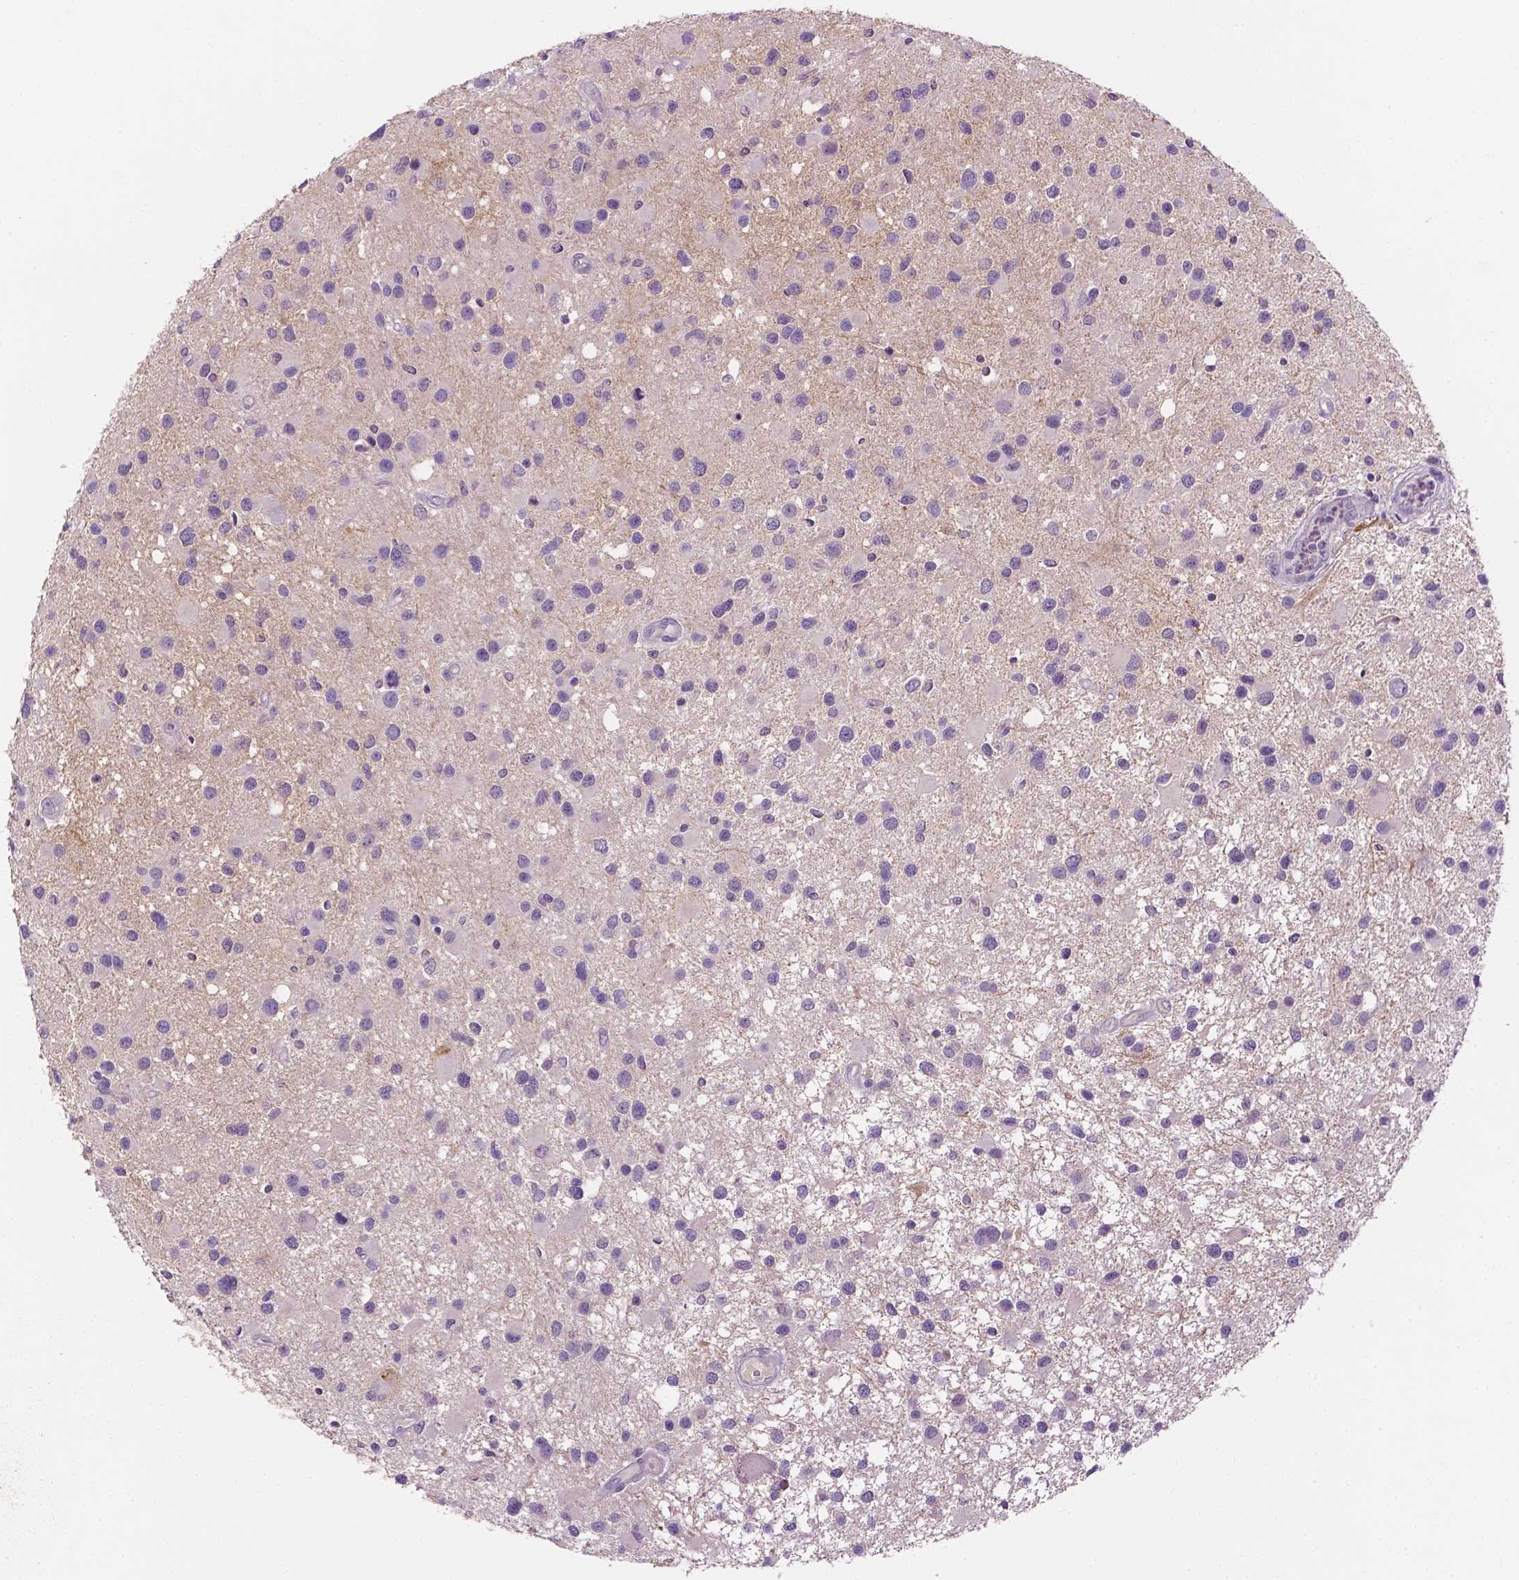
{"staining": {"intensity": "negative", "quantity": "none", "location": "none"}, "tissue": "glioma", "cell_type": "Tumor cells", "image_type": "cancer", "snomed": [{"axis": "morphology", "description": "Glioma, malignant, Low grade"}, {"axis": "topography", "description": "Brain"}], "caption": "Tumor cells show no significant protein staining in low-grade glioma (malignant).", "gene": "FBLN1", "patient": {"sex": "female", "age": 32}}